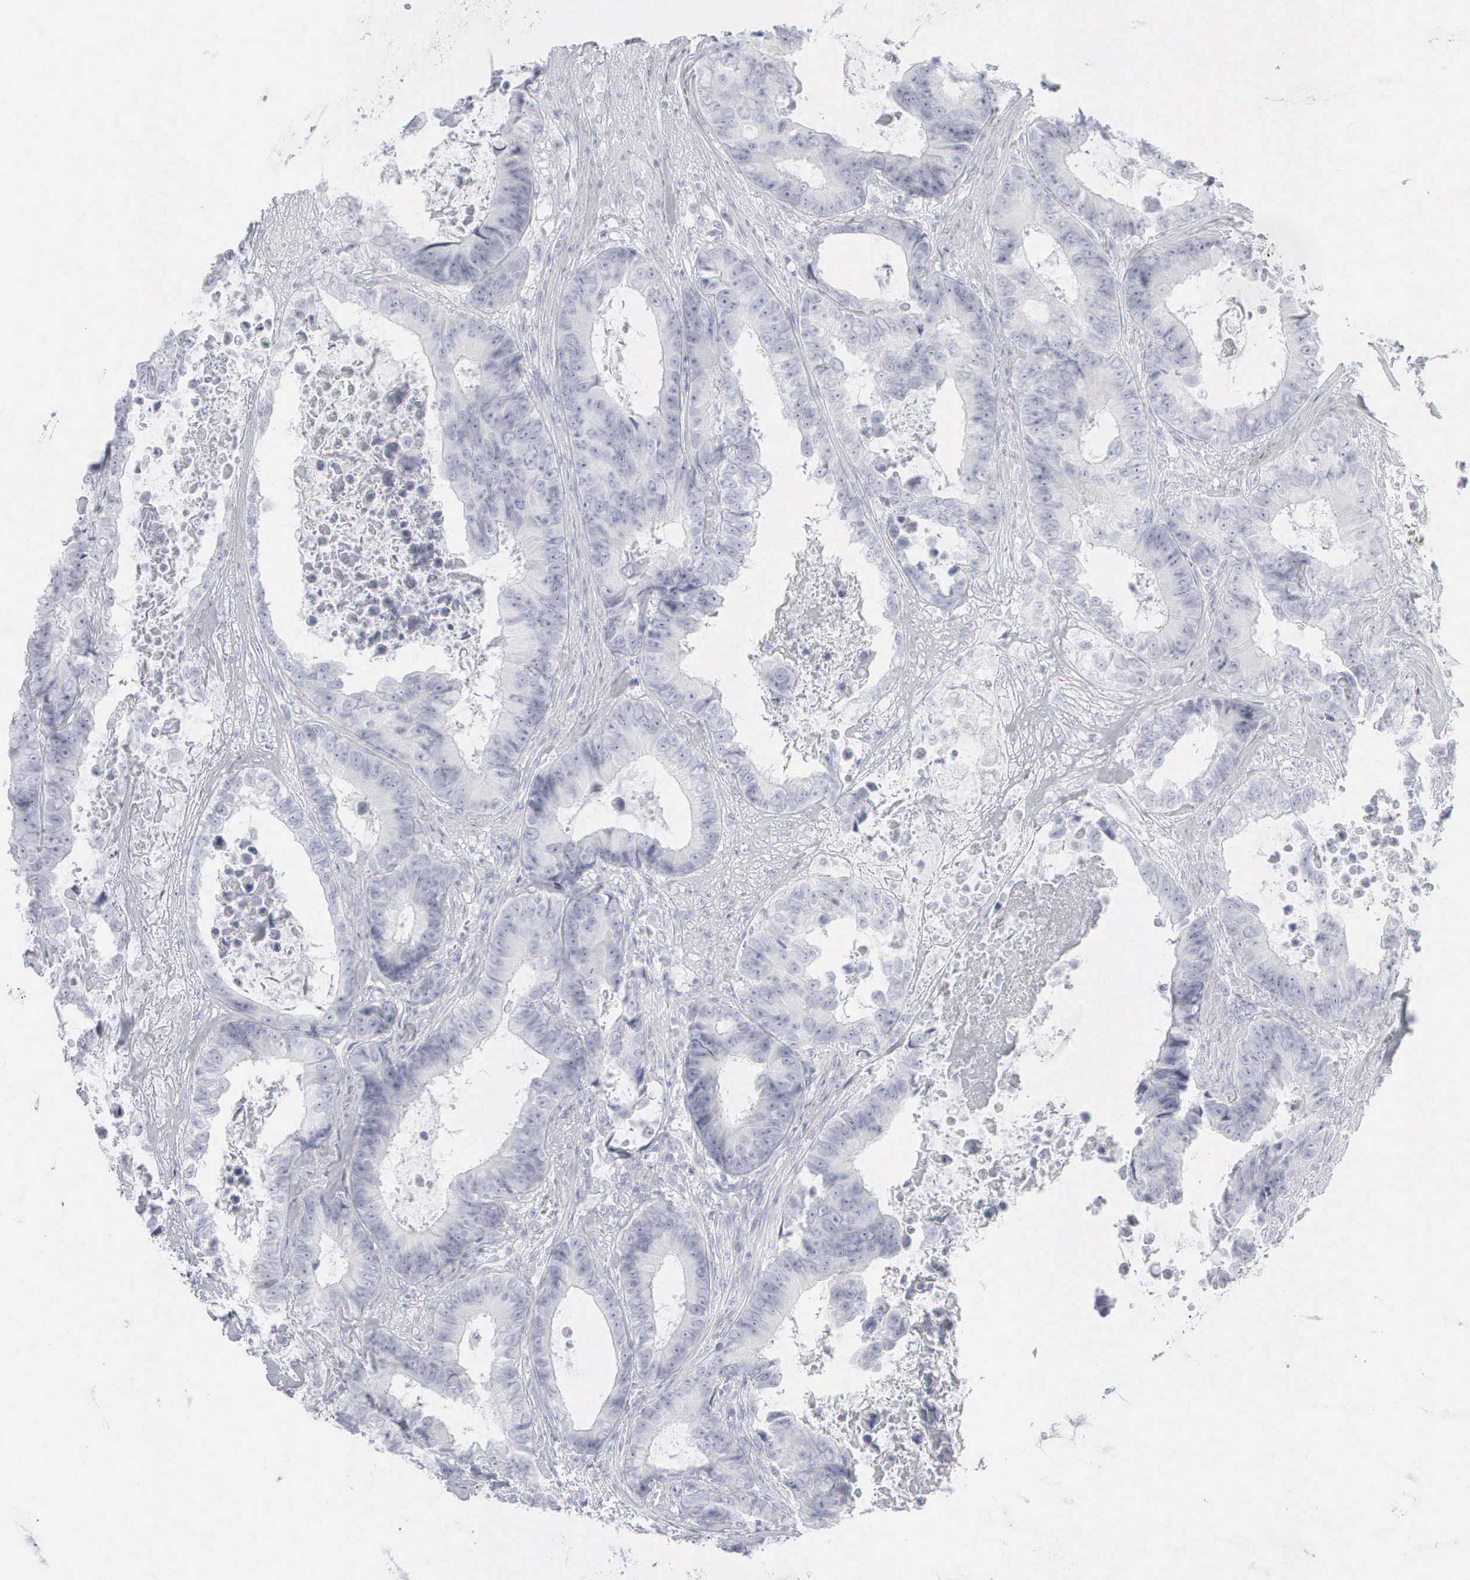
{"staining": {"intensity": "negative", "quantity": "none", "location": "none"}, "tissue": "colorectal cancer", "cell_type": "Tumor cells", "image_type": "cancer", "snomed": [{"axis": "morphology", "description": "Adenocarcinoma, NOS"}, {"axis": "topography", "description": "Rectum"}], "caption": "This is an immunohistochemistry (IHC) photomicrograph of human colorectal adenocarcinoma. There is no staining in tumor cells.", "gene": "KRT14", "patient": {"sex": "female", "age": 98}}